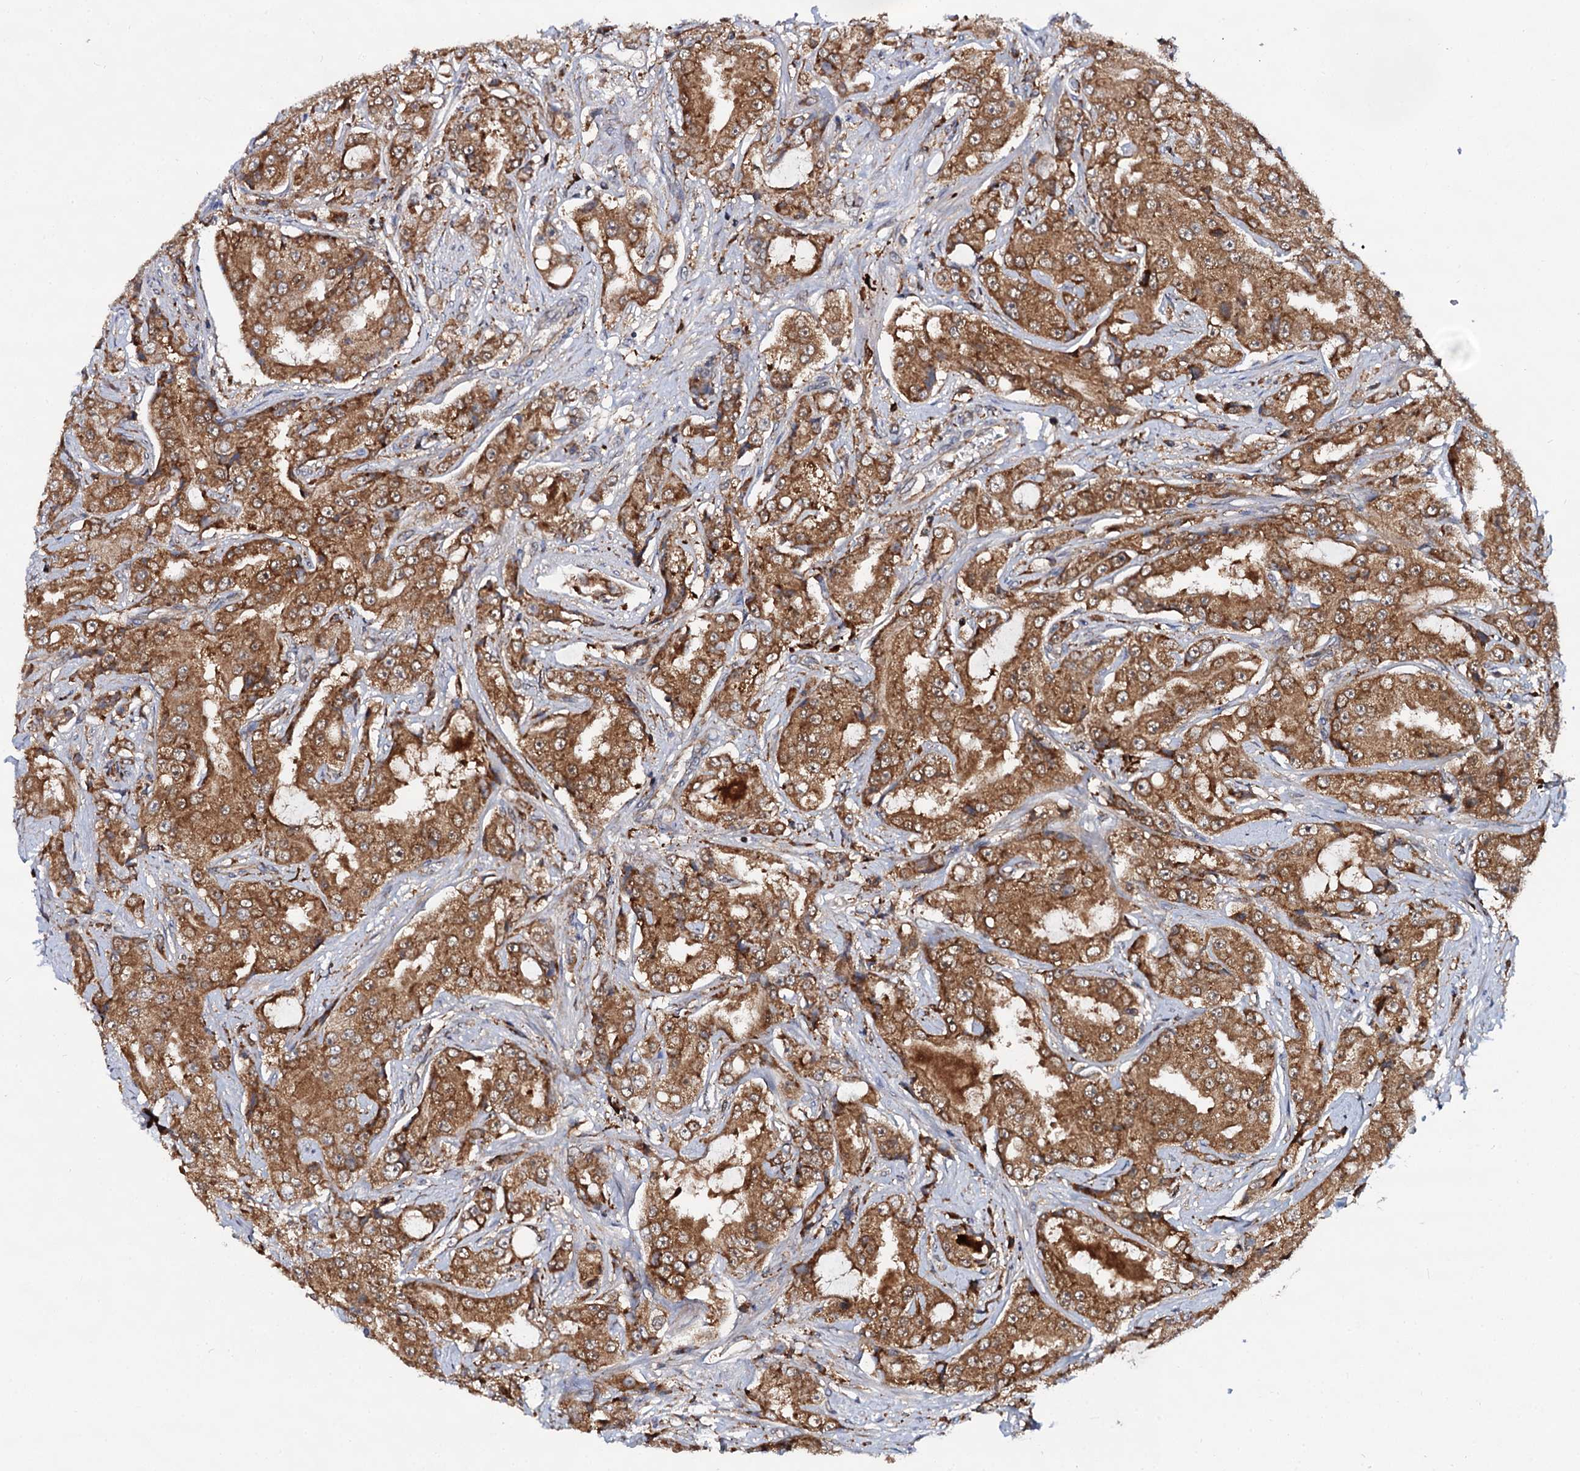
{"staining": {"intensity": "moderate", "quantity": ">75%", "location": "cytoplasmic/membranous"}, "tissue": "prostate cancer", "cell_type": "Tumor cells", "image_type": "cancer", "snomed": [{"axis": "morphology", "description": "Adenocarcinoma, High grade"}, {"axis": "topography", "description": "Prostate"}], "caption": "Immunohistochemistry of human prostate cancer (high-grade adenocarcinoma) exhibits medium levels of moderate cytoplasmic/membranous expression in approximately >75% of tumor cells.", "gene": "UFM1", "patient": {"sex": "male", "age": 73}}